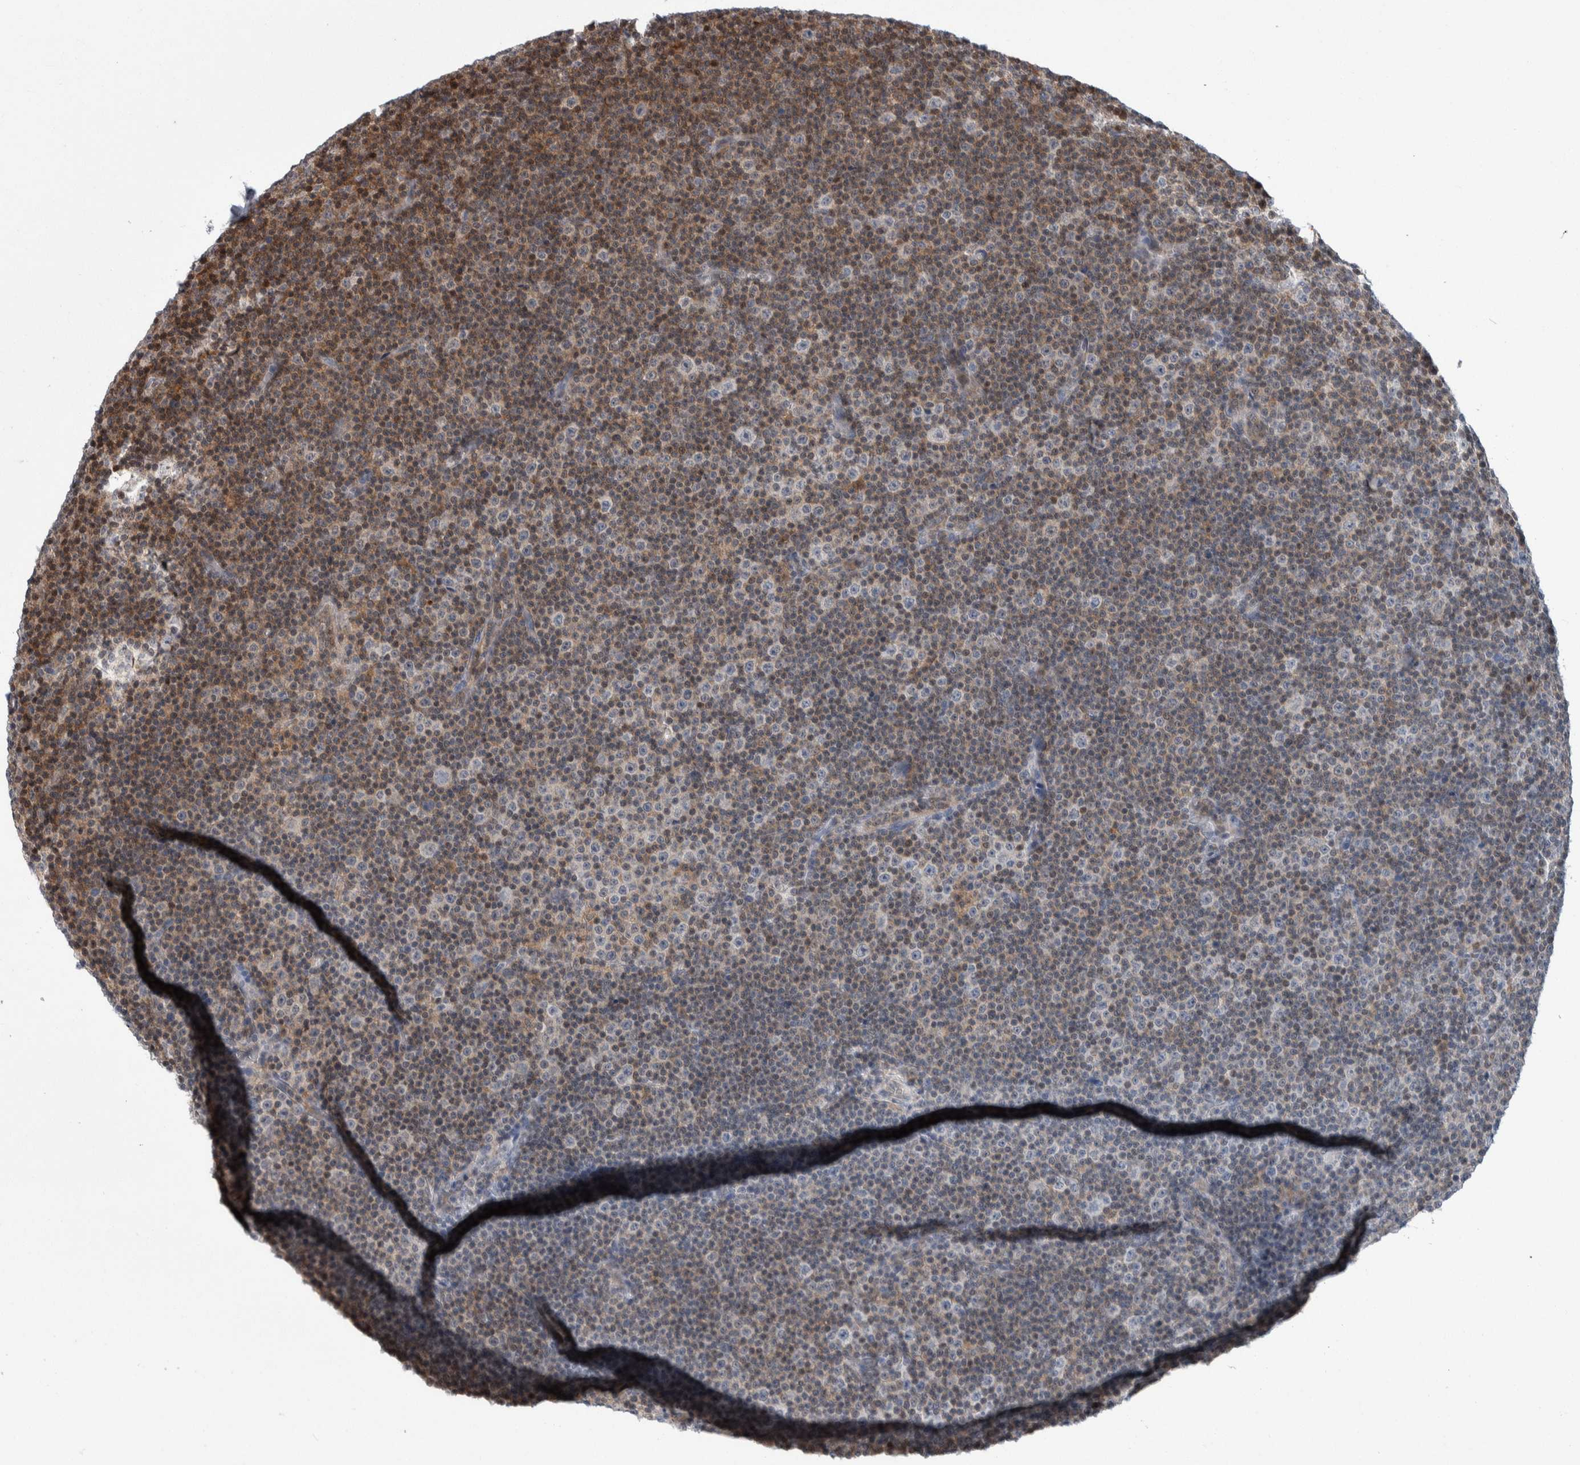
{"staining": {"intensity": "negative", "quantity": "none", "location": "none"}, "tissue": "lymphoma", "cell_type": "Tumor cells", "image_type": "cancer", "snomed": [{"axis": "morphology", "description": "Malignant lymphoma, non-Hodgkin's type, Low grade"}, {"axis": "topography", "description": "Lymph node"}], "caption": "Immunohistochemistry of low-grade malignant lymphoma, non-Hodgkin's type shows no expression in tumor cells. (DAB (3,3'-diaminobenzidine) IHC, high magnification).", "gene": "PTPA", "patient": {"sex": "female", "age": 67}}